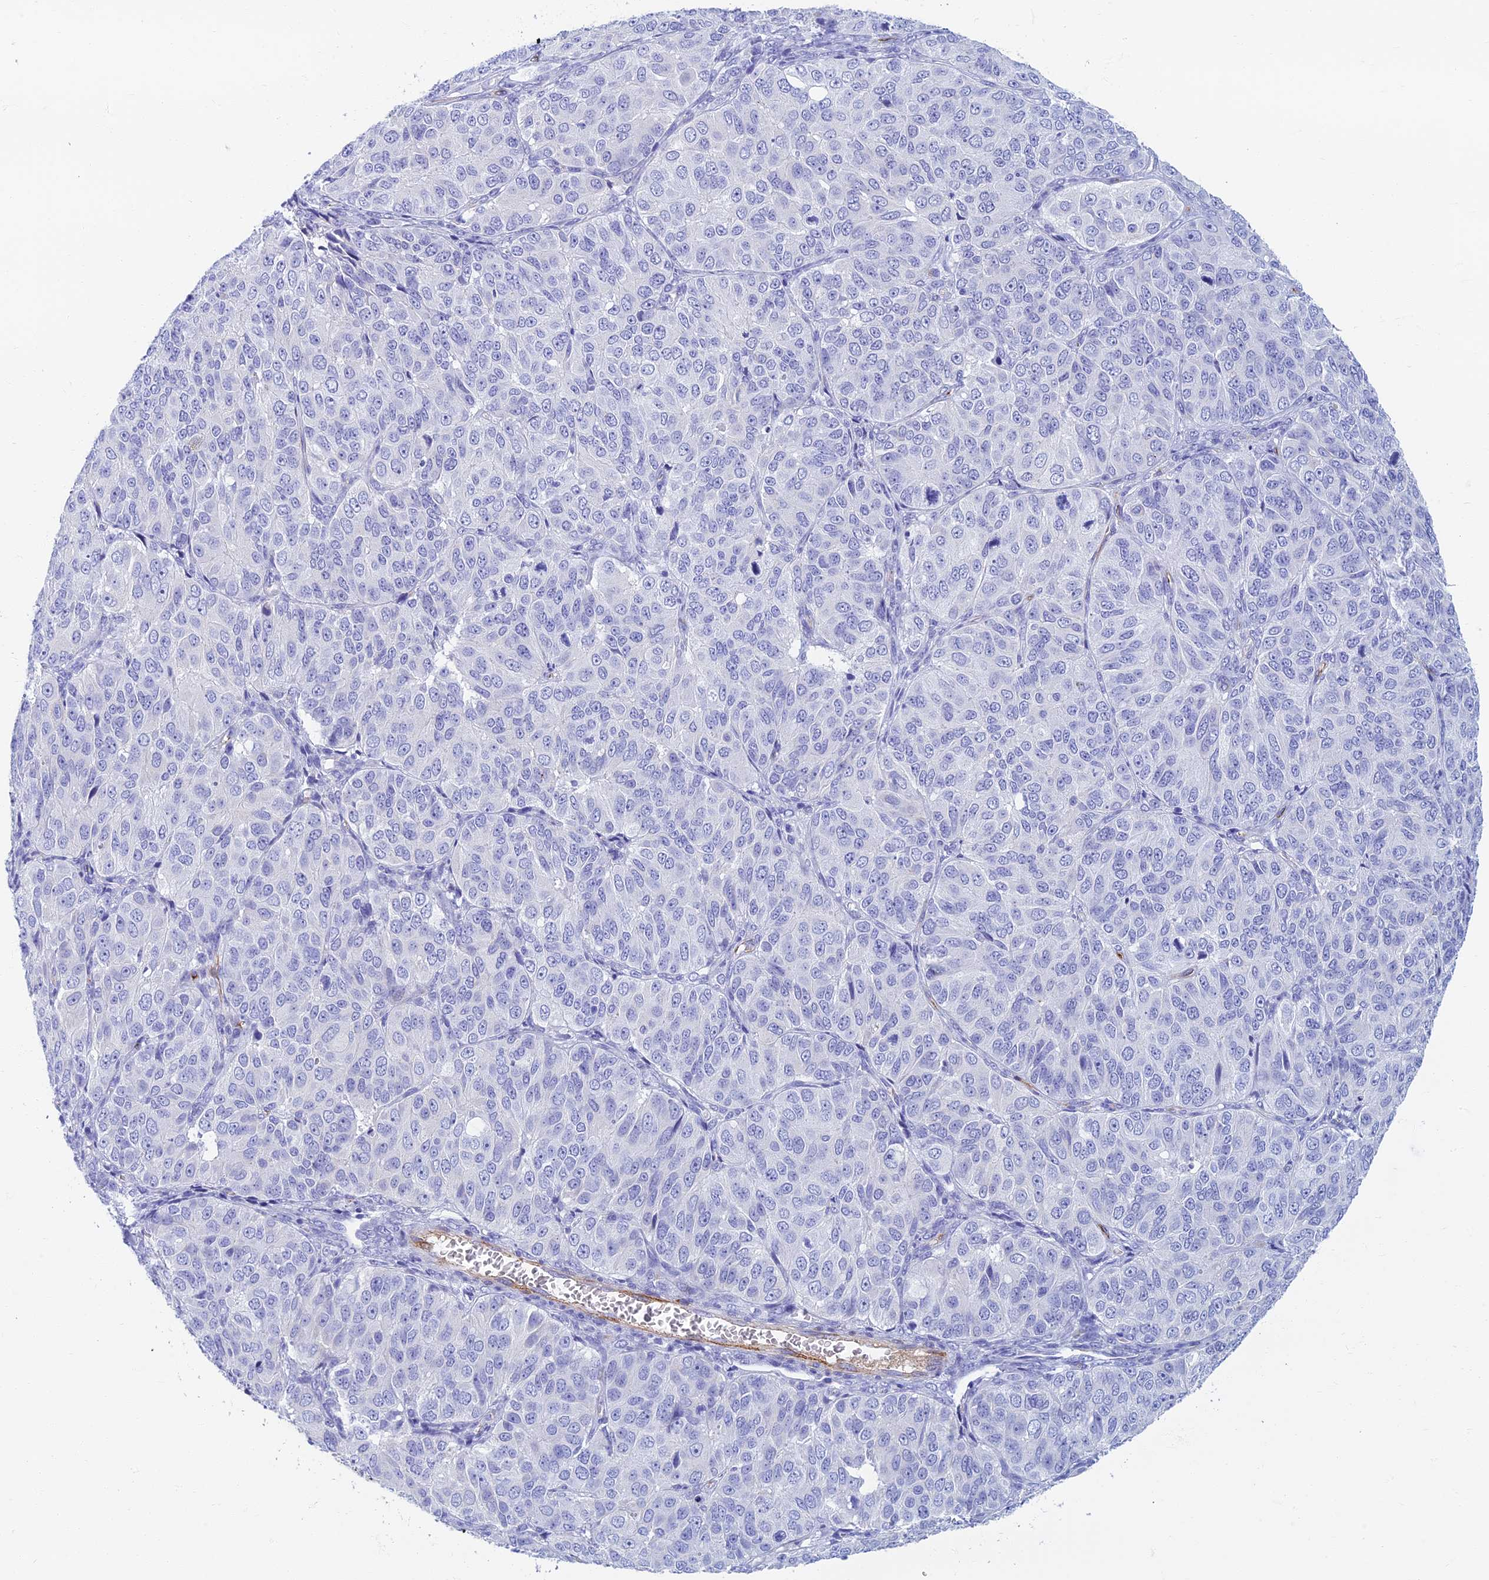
{"staining": {"intensity": "negative", "quantity": "none", "location": "none"}, "tissue": "ovarian cancer", "cell_type": "Tumor cells", "image_type": "cancer", "snomed": [{"axis": "morphology", "description": "Carcinoma, endometroid"}, {"axis": "topography", "description": "Ovary"}], "caption": "An immunohistochemistry photomicrograph of ovarian endometroid carcinoma is shown. There is no staining in tumor cells of ovarian endometroid carcinoma. (DAB (3,3'-diaminobenzidine) immunohistochemistry (IHC), high magnification).", "gene": "ETFRF1", "patient": {"sex": "female", "age": 51}}